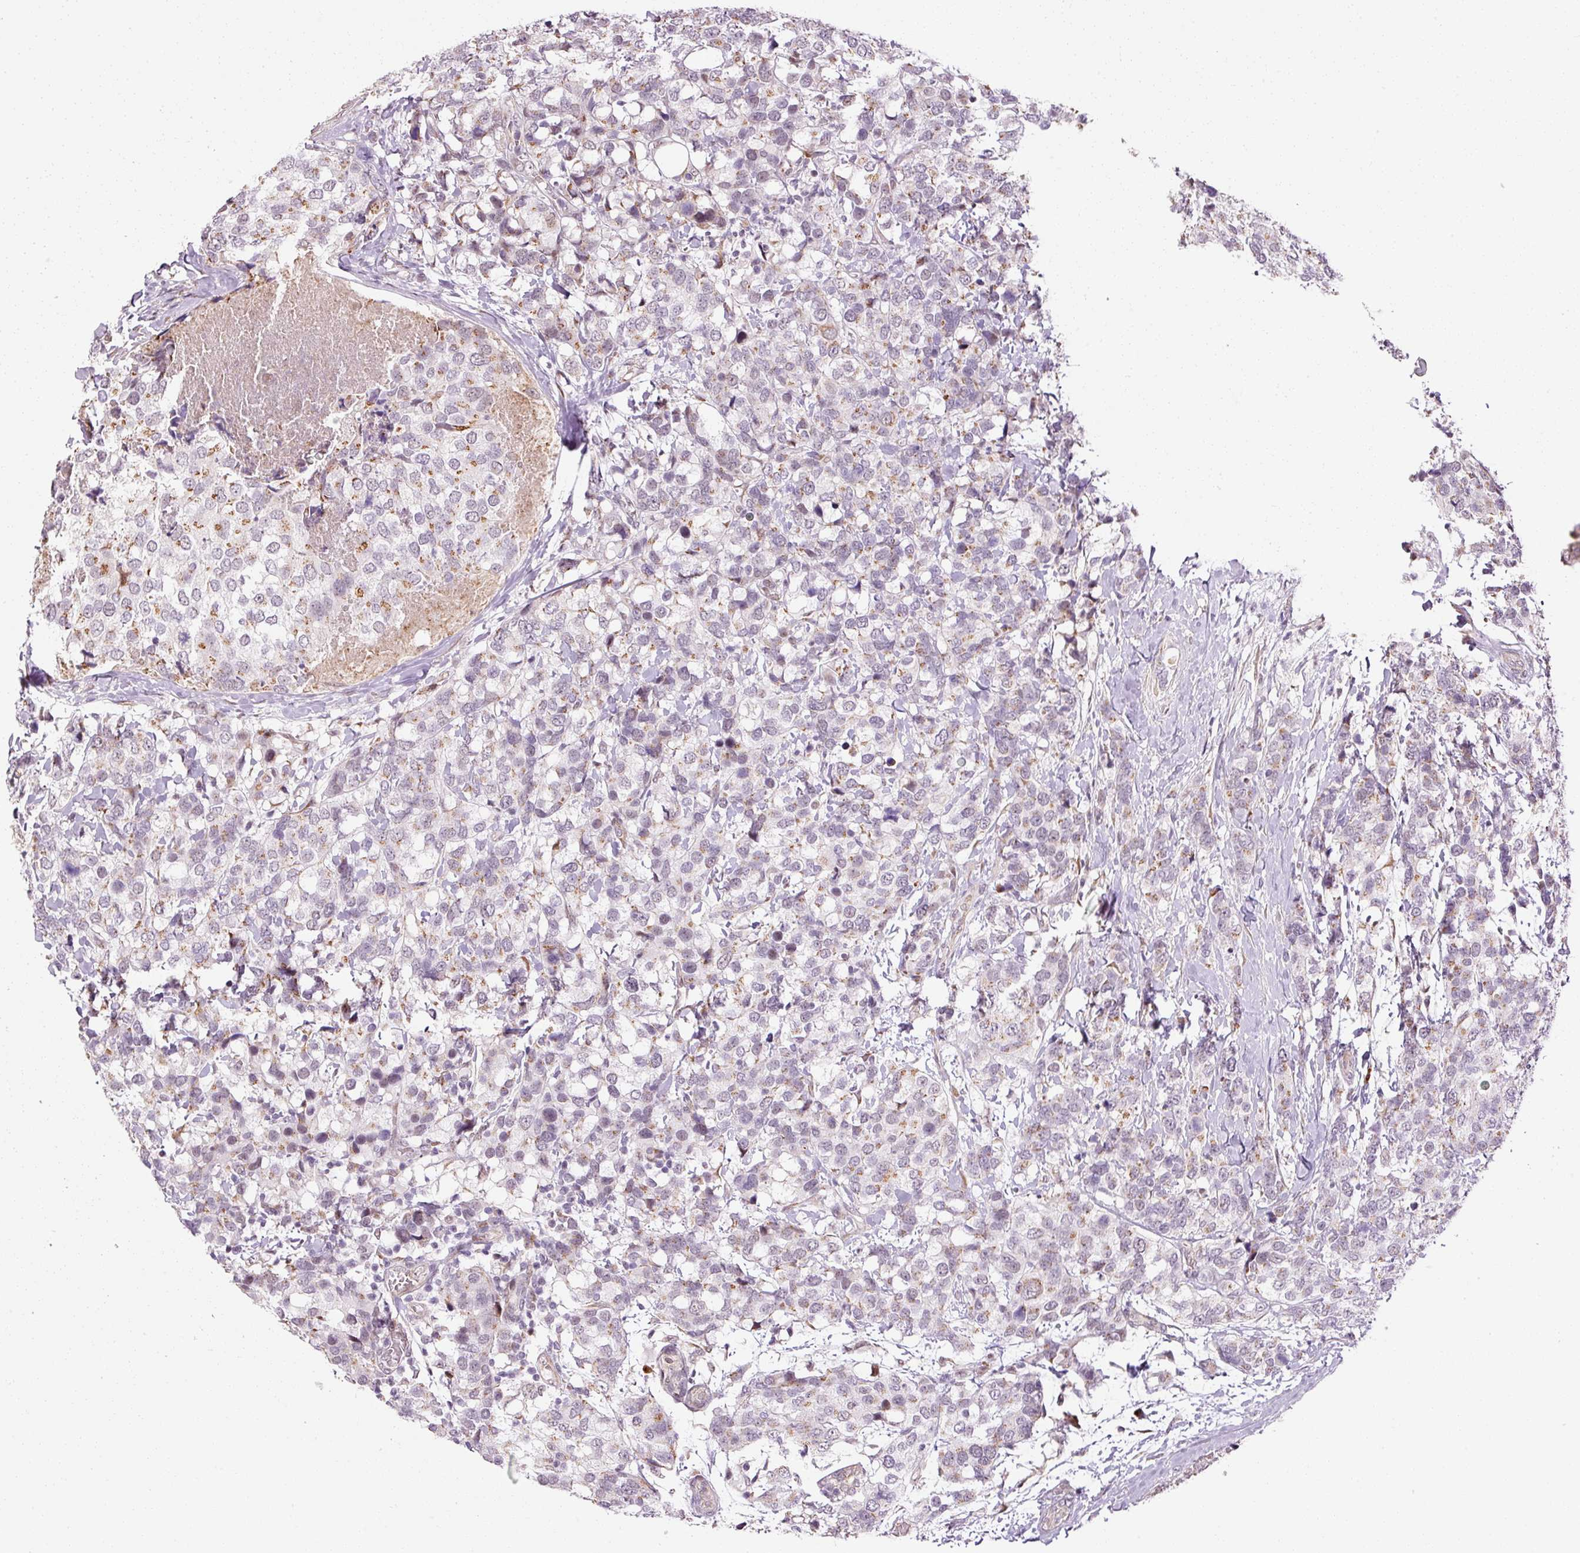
{"staining": {"intensity": "moderate", "quantity": "25%-75%", "location": "cytoplasmic/membranous"}, "tissue": "breast cancer", "cell_type": "Tumor cells", "image_type": "cancer", "snomed": [{"axis": "morphology", "description": "Lobular carcinoma"}, {"axis": "topography", "description": "Breast"}], "caption": "Breast cancer was stained to show a protein in brown. There is medium levels of moderate cytoplasmic/membranous expression in about 25%-75% of tumor cells. Using DAB (brown) and hematoxylin (blue) stains, captured at high magnification using brightfield microscopy.", "gene": "ANKRD20A1", "patient": {"sex": "female", "age": 59}}